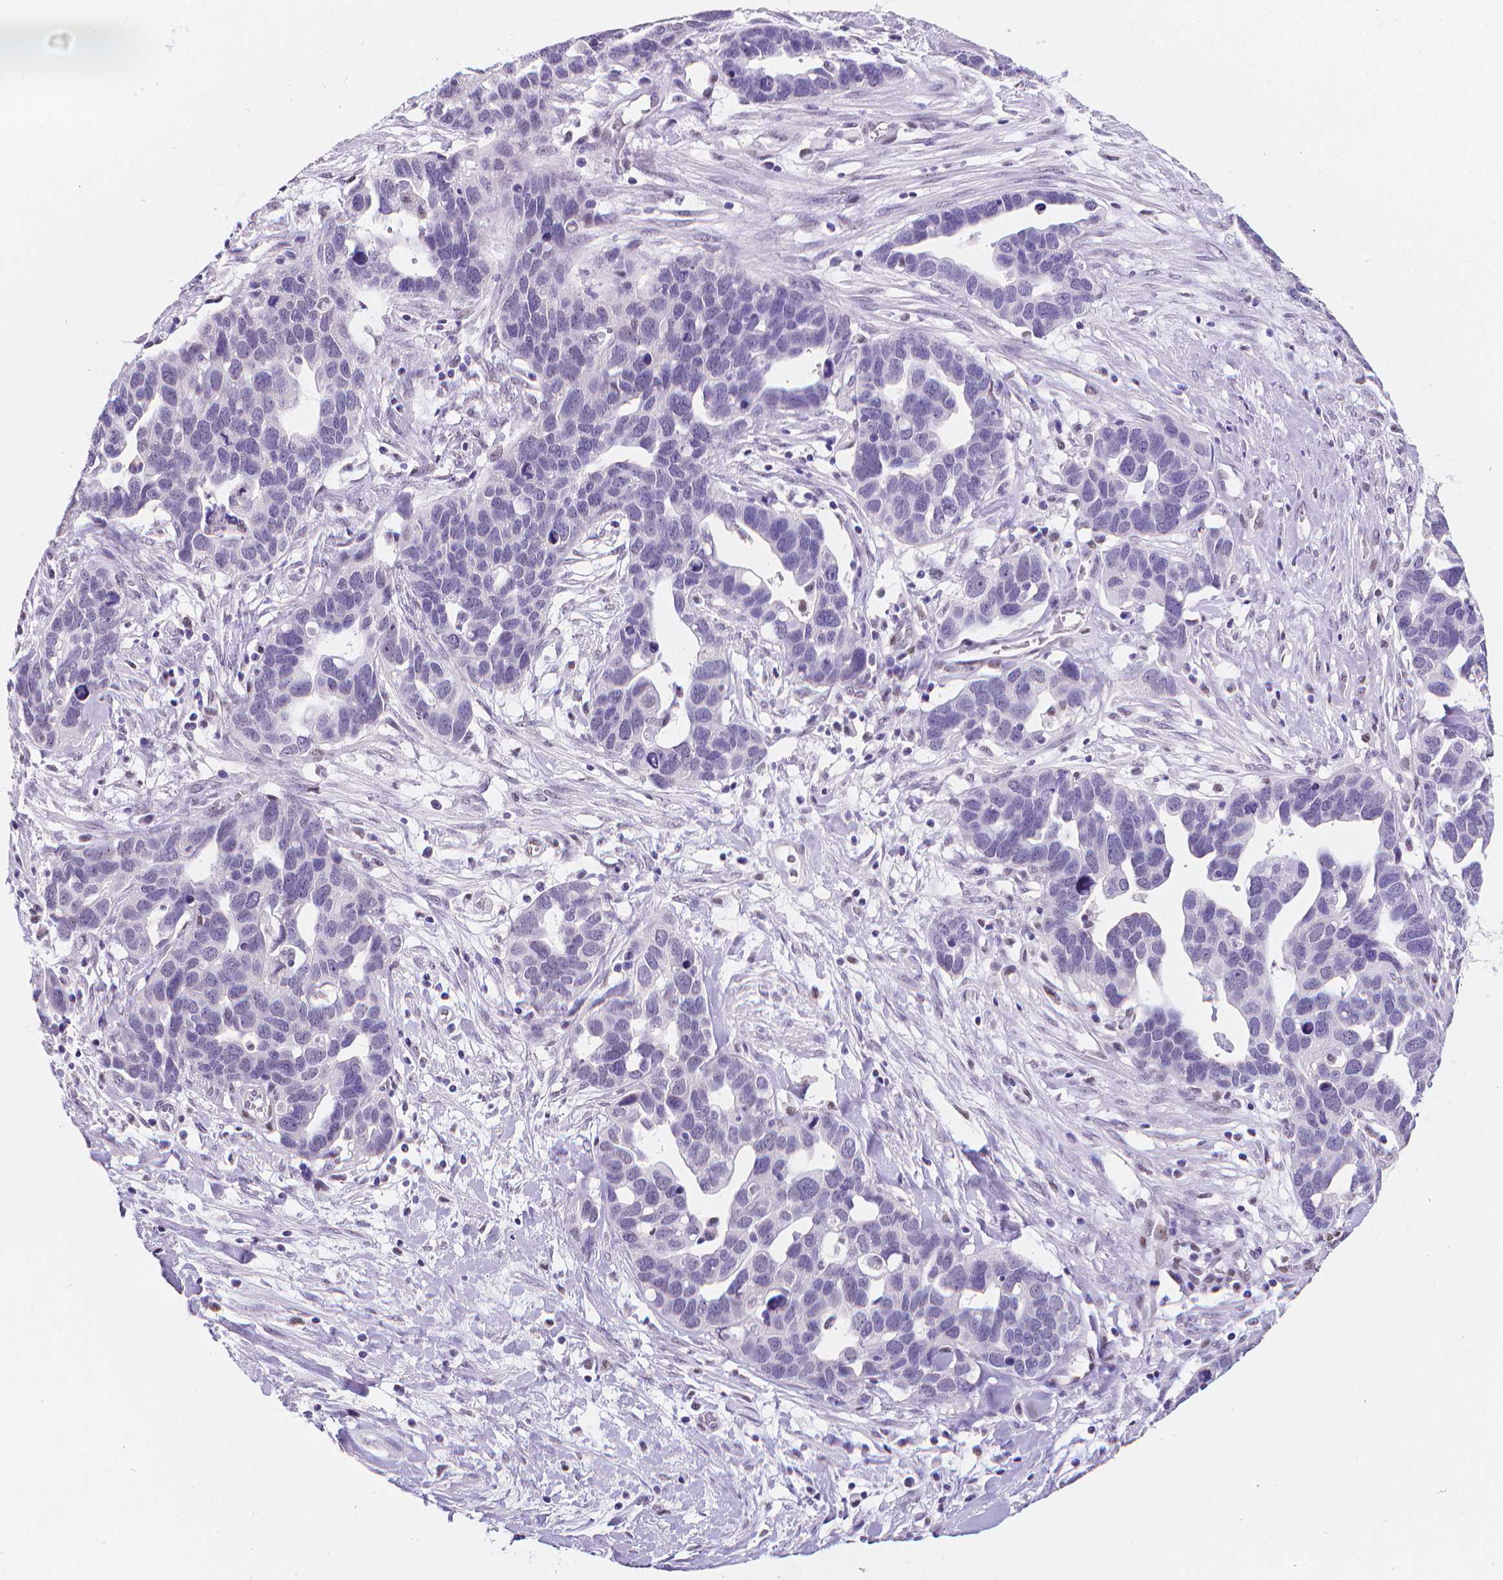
{"staining": {"intensity": "negative", "quantity": "none", "location": "none"}, "tissue": "ovarian cancer", "cell_type": "Tumor cells", "image_type": "cancer", "snomed": [{"axis": "morphology", "description": "Cystadenocarcinoma, serous, NOS"}, {"axis": "topography", "description": "Ovary"}], "caption": "An image of ovarian cancer (serous cystadenocarcinoma) stained for a protein displays no brown staining in tumor cells.", "gene": "MEF2C", "patient": {"sex": "female", "age": 54}}